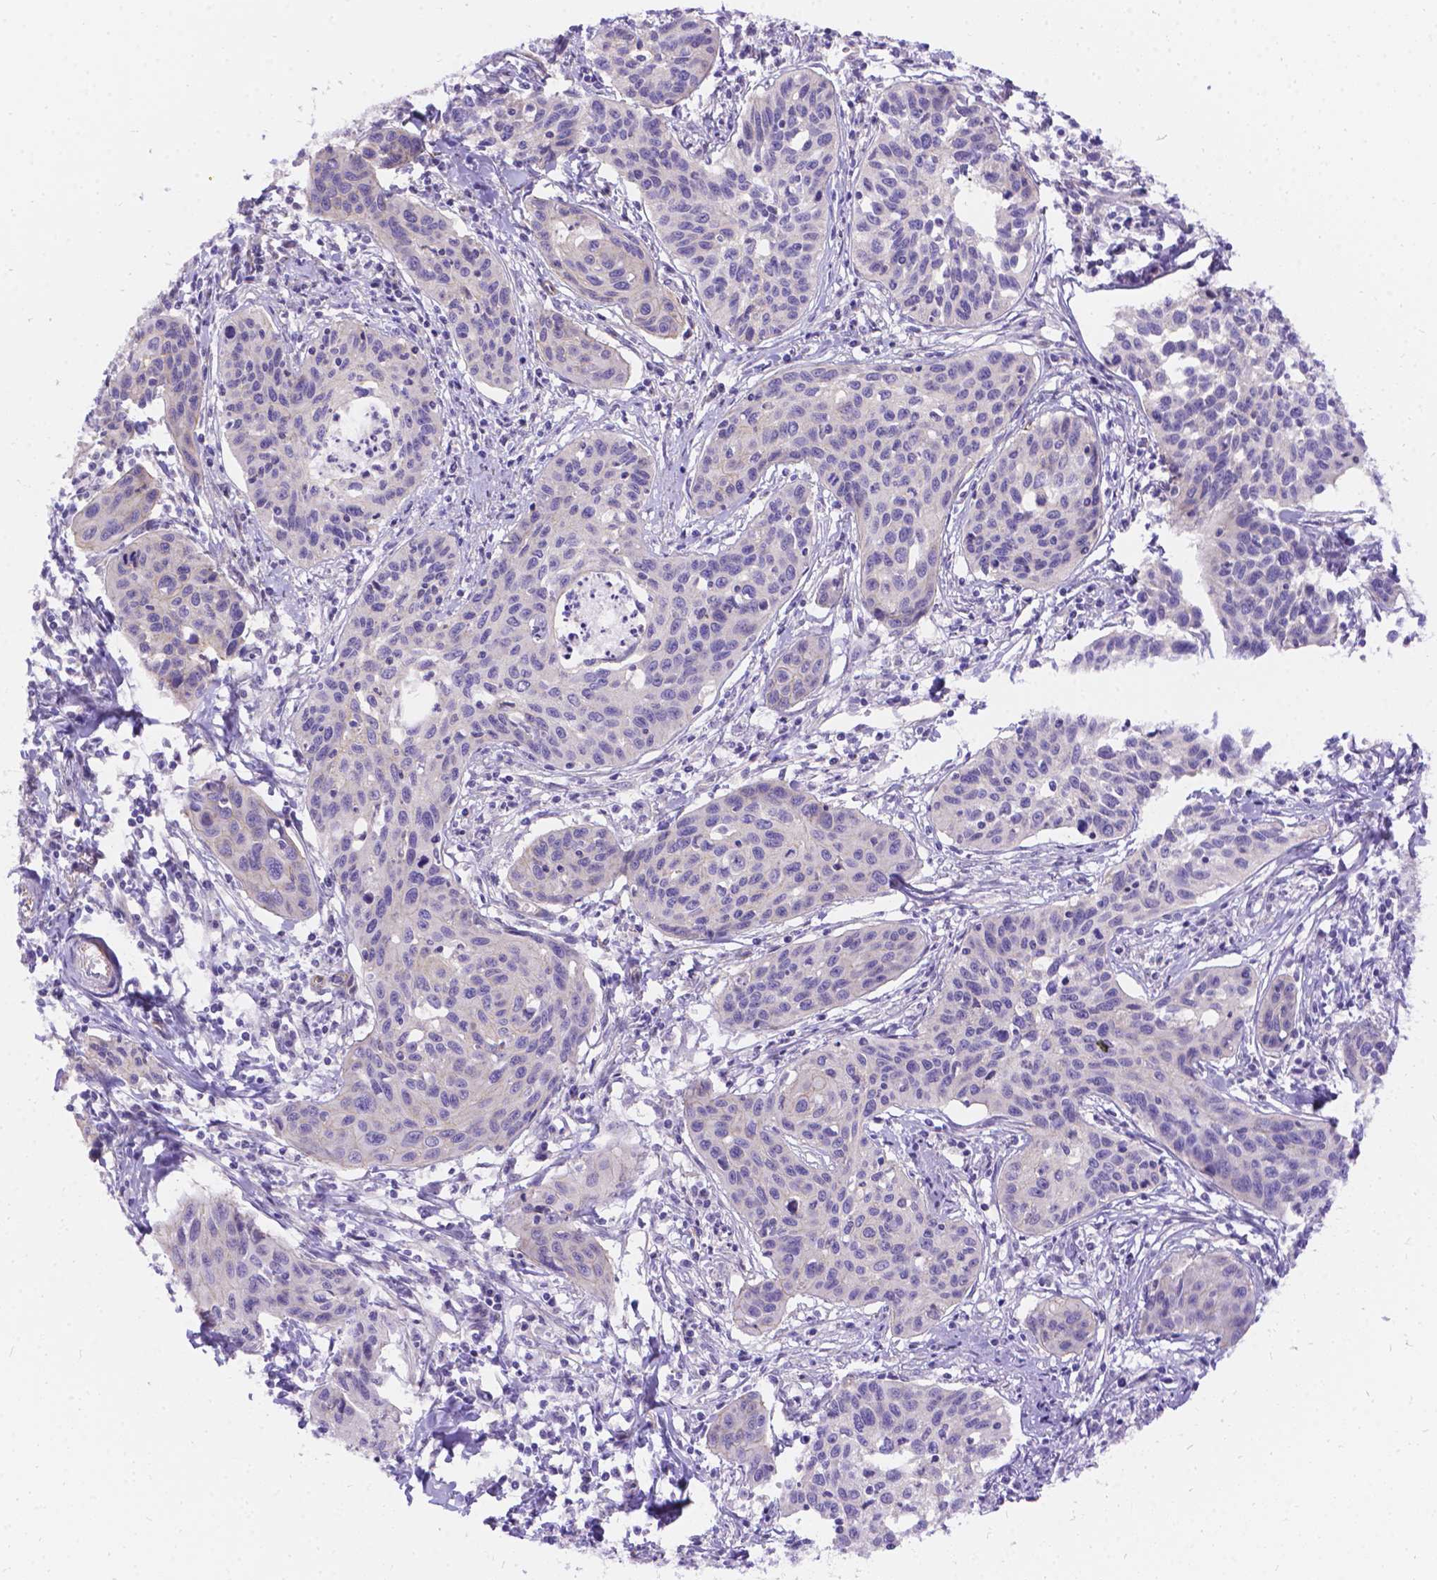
{"staining": {"intensity": "negative", "quantity": "none", "location": "none"}, "tissue": "cervical cancer", "cell_type": "Tumor cells", "image_type": "cancer", "snomed": [{"axis": "morphology", "description": "Squamous cell carcinoma, NOS"}, {"axis": "topography", "description": "Cervix"}], "caption": "The photomicrograph demonstrates no staining of tumor cells in cervical cancer (squamous cell carcinoma).", "gene": "PALS1", "patient": {"sex": "female", "age": 31}}